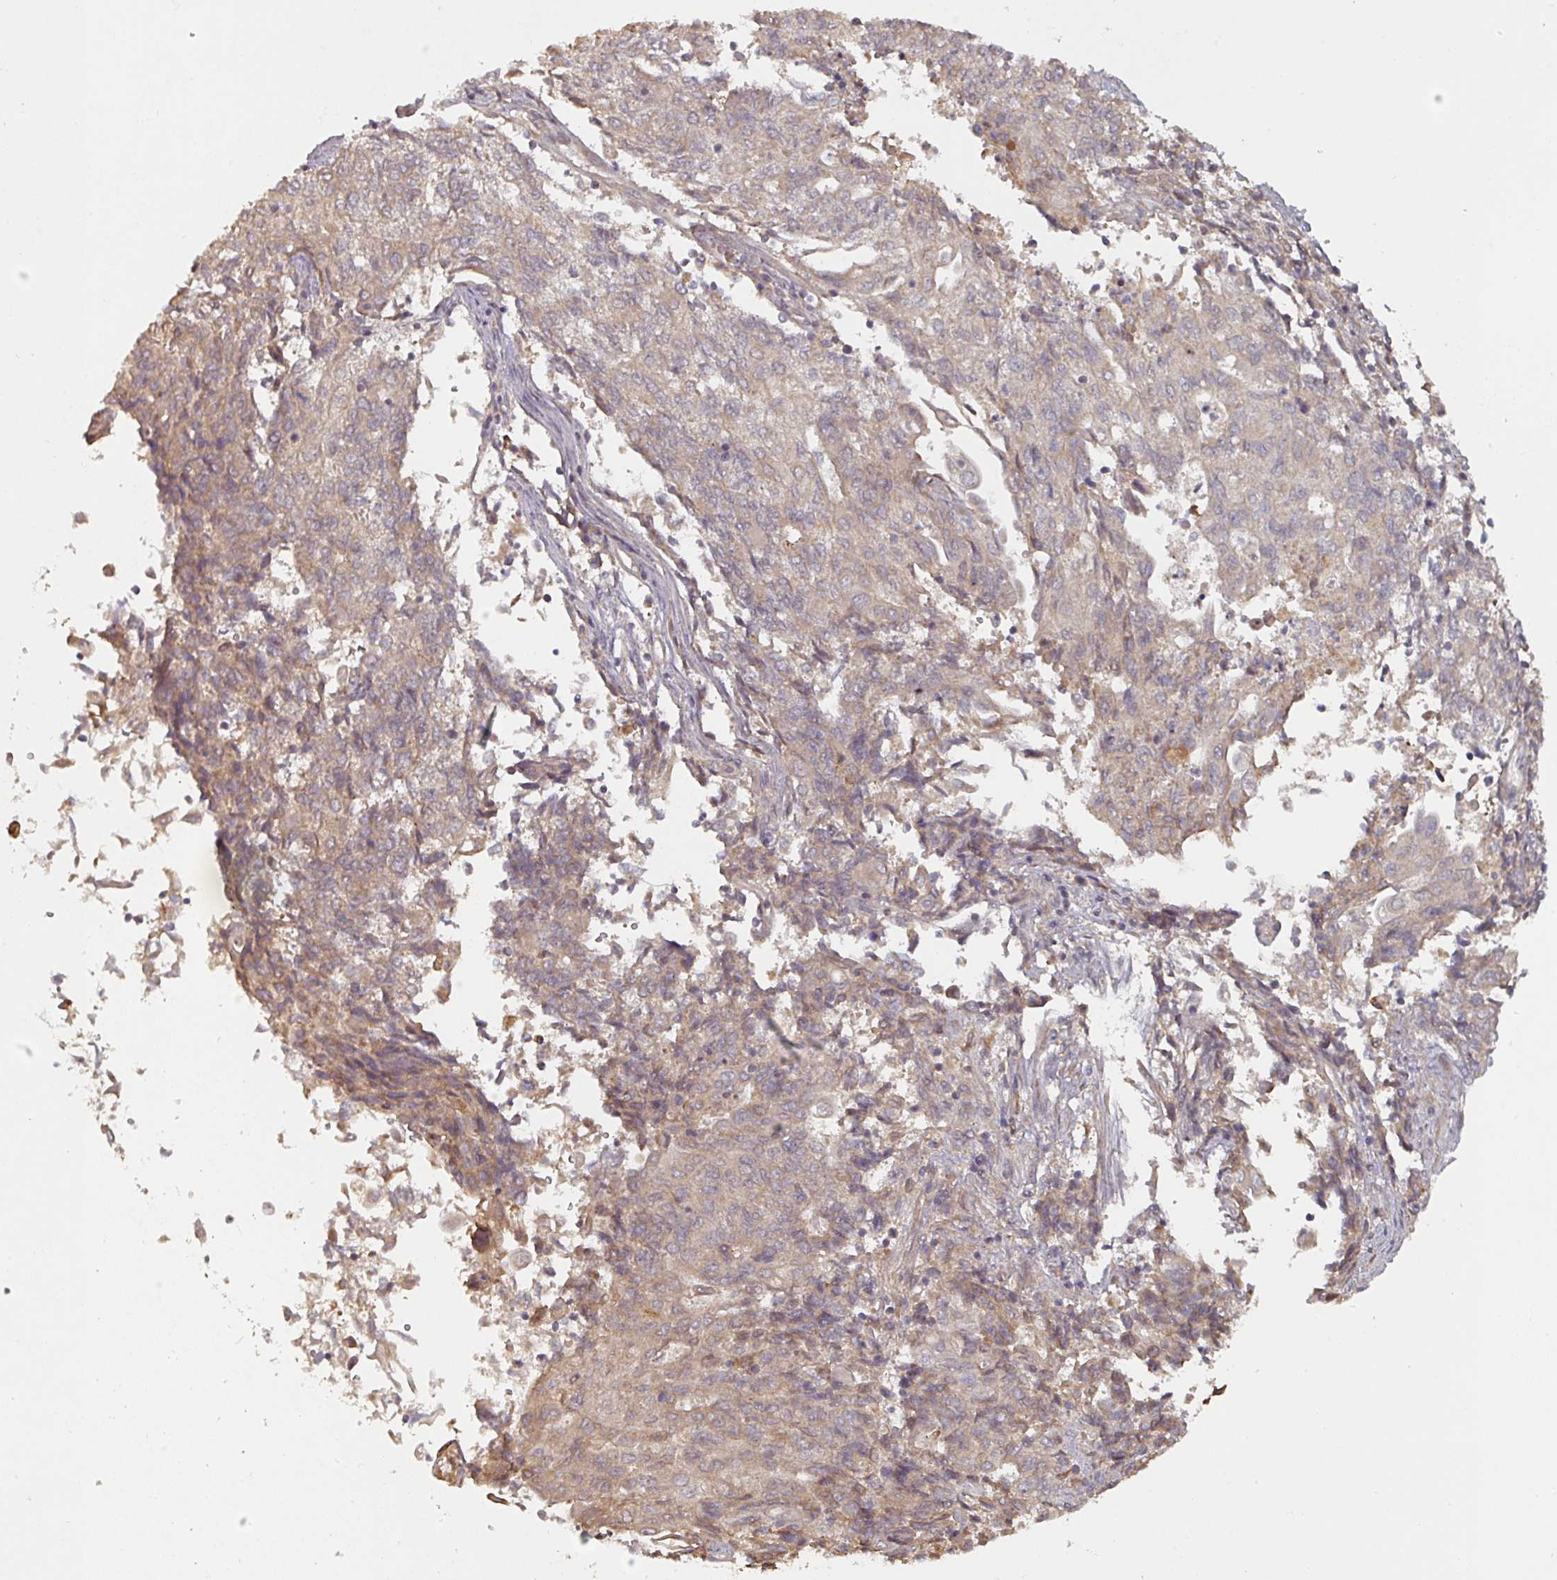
{"staining": {"intensity": "weak", "quantity": "25%-75%", "location": "cytoplasmic/membranous"}, "tissue": "endometrial cancer", "cell_type": "Tumor cells", "image_type": "cancer", "snomed": [{"axis": "morphology", "description": "Adenocarcinoma, NOS"}, {"axis": "topography", "description": "Endometrium"}], "caption": "A histopathology image showing weak cytoplasmic/membranous staining in approximately 25%-75% of tumor cells in adenocarcinoma (endometrial), as visualized by brown immunohistochemical staining.", "gene": "CEP95", "patient": {"sex": "female", "age": 54}}